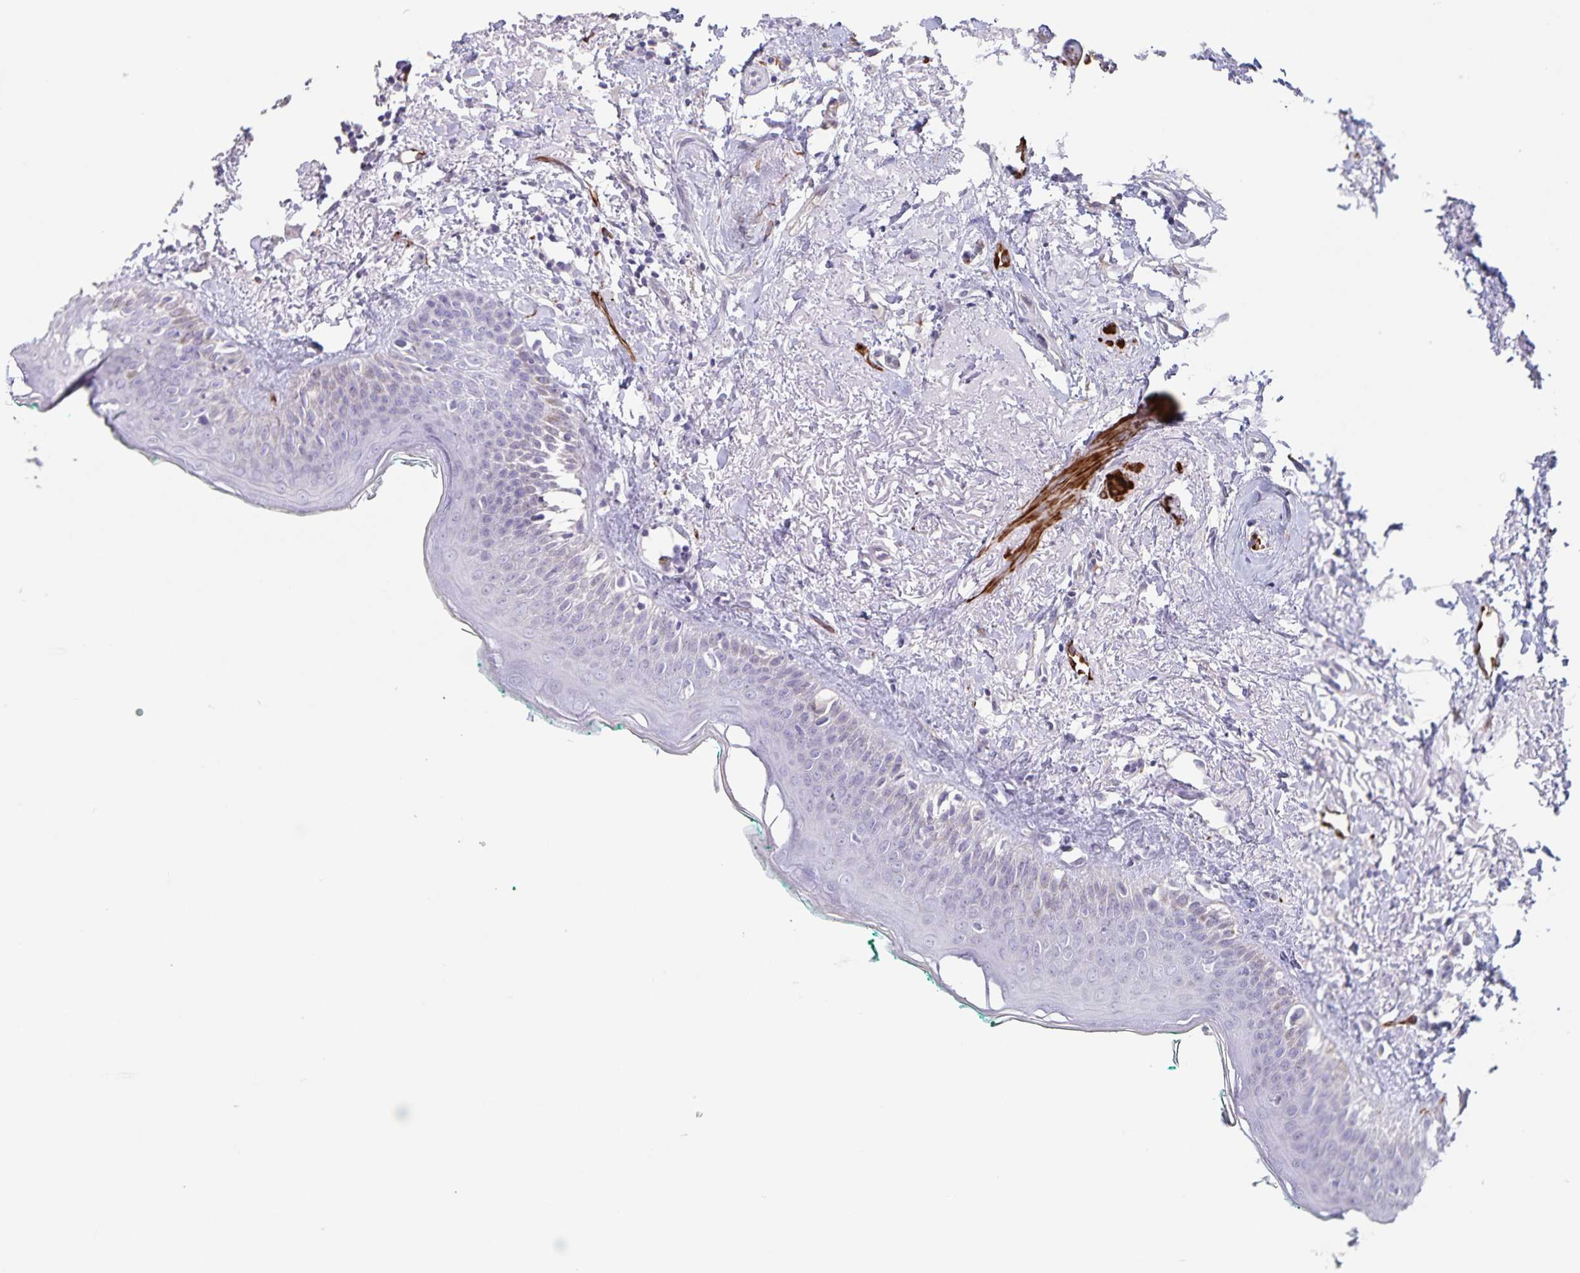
{"staining": {"intensity": "negative", "quantity": "none", "location": "none"}, "tissue": "oral mucosa", "cell_type": "Squamous epithelial cells", "image_type": "normal", "snomed": [{"axis": "morphology", "description": "Normal tissue, NOS"}, {"axis": "topography", "description": "Oral tissue"}], "caption": "IHC image of normal human oral mucosa stained for a protein (brown), which displays no positivity in squamous epithelial cells. (IHC, brightfield microscopy, high magnification).", "gene": "SYNM", "patient": {"sex": "female", "age": 70}}